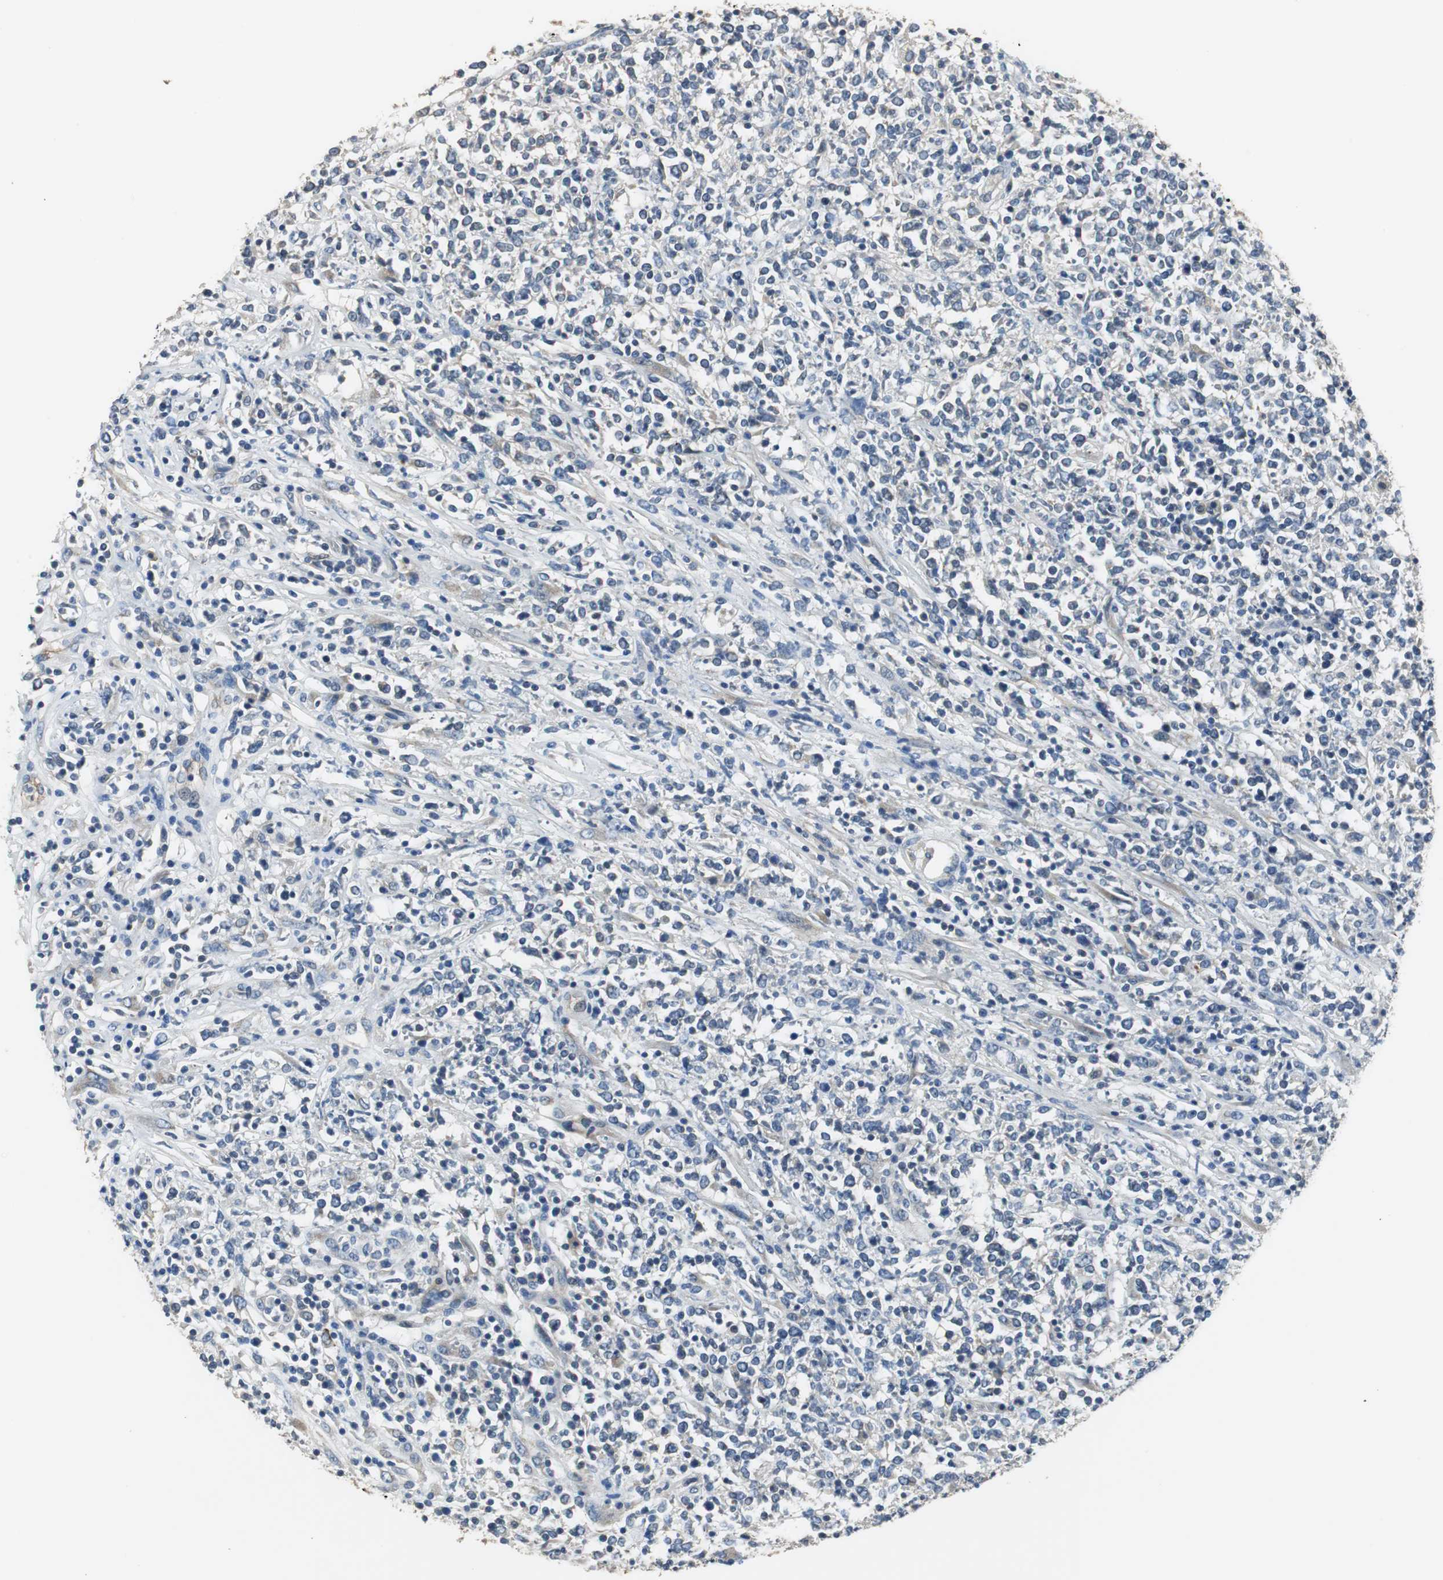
{"staining": {"intensity": "negative", "quantity": "none", "location": "none"}, "tissue": "lymphoma", "cell_type": "Tumor cells", "image_type": "cancer", "snomed": [{"axis": "morphology", "description": "Malignant lymphoma, non-Hodgkin's type, High grade"}, {"axis": "topography", "description": "Lymph node"}], "caption": "An IHC image of lymphoma is shown. There is no staining in tumor cells of lymphoma.", "gene": "MTIF2", "patient": {"sex": "female", "age": 84}}